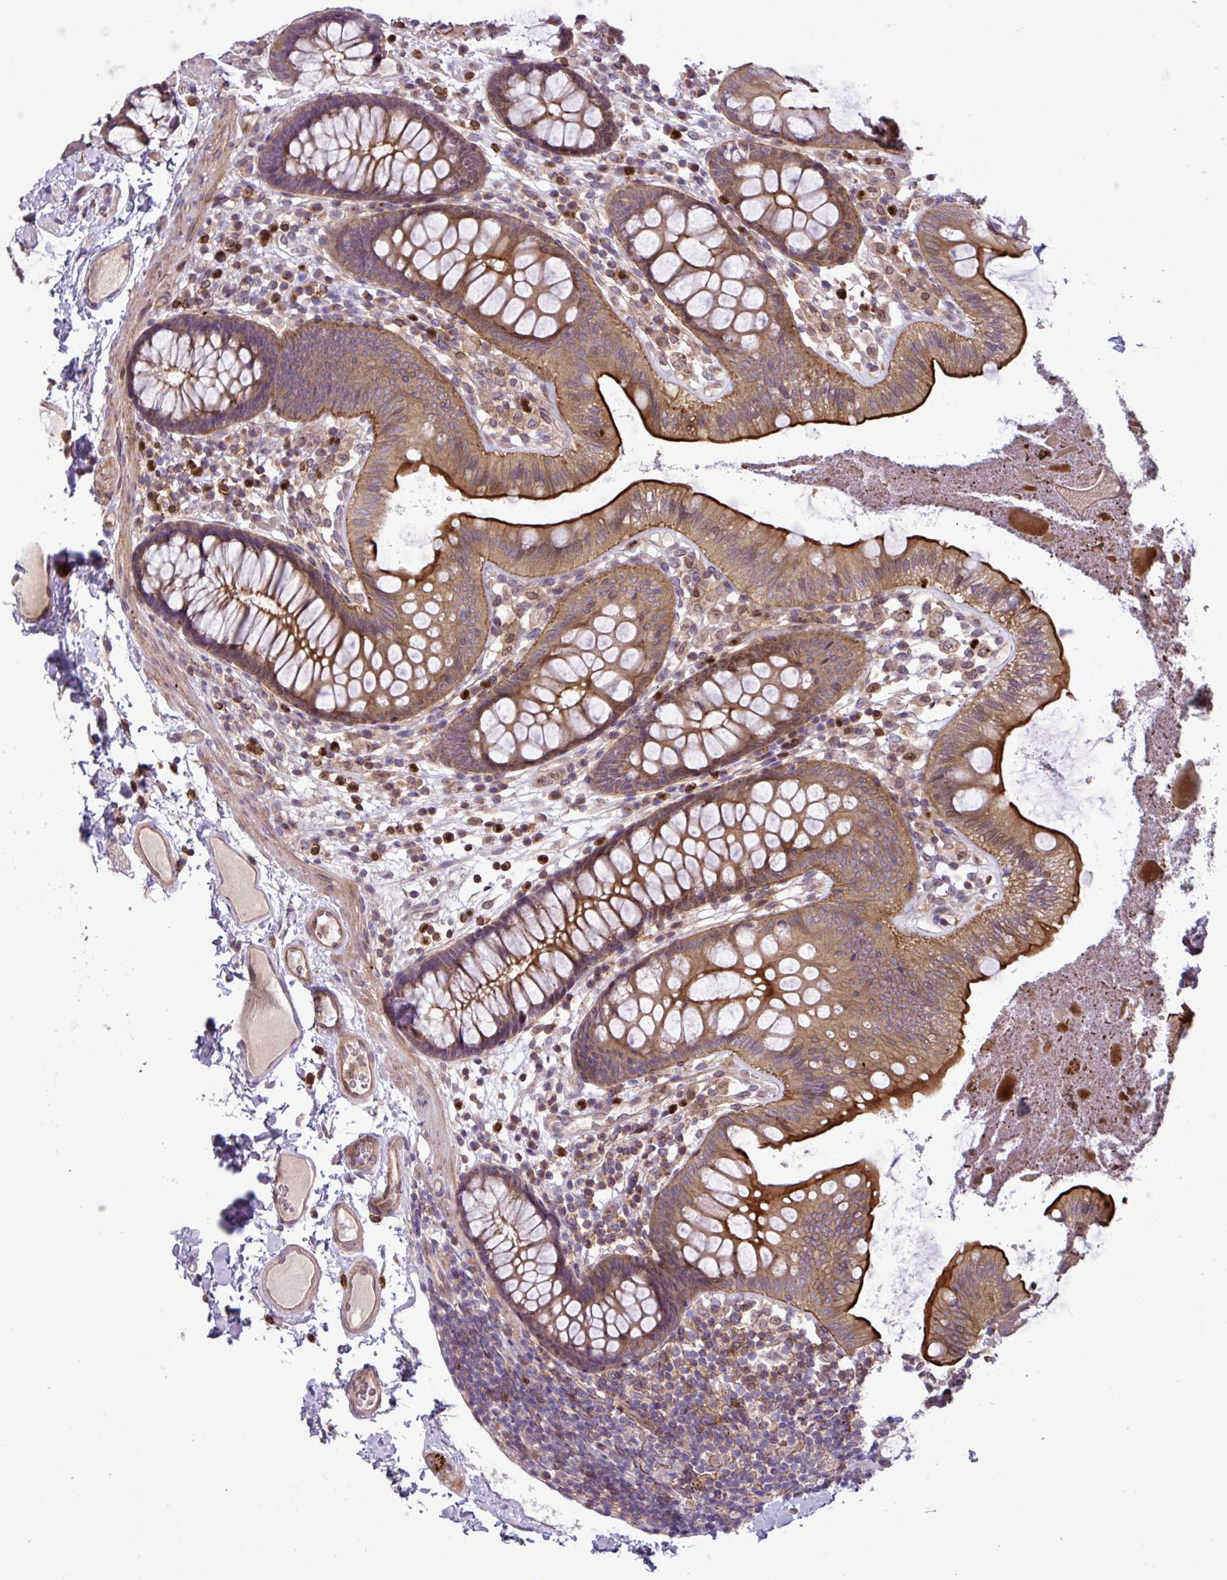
{"staining": {"intensity": "weak", "quantity": "25%-75%", "location": "cytoplasmic/membranous"}, "tissue": "colon", "cell_type": "Endothelial cells", "image_type": "normal", "snomed": [{"axis": "morphology", "description": "Normal tissue, NOS"}, {"axis": "topography", "description": "Colon"}], "caption": "An IHC micrograph of benign tissue is shown. Protein staining in brown labels weak cytoplasmic/membranous positivity in colon within endothelial cells. (DAB IHC with brightfield microscopy, high magnification).", "gene": "CNTRL", "patient": {"sex": "male", "age": 84}}